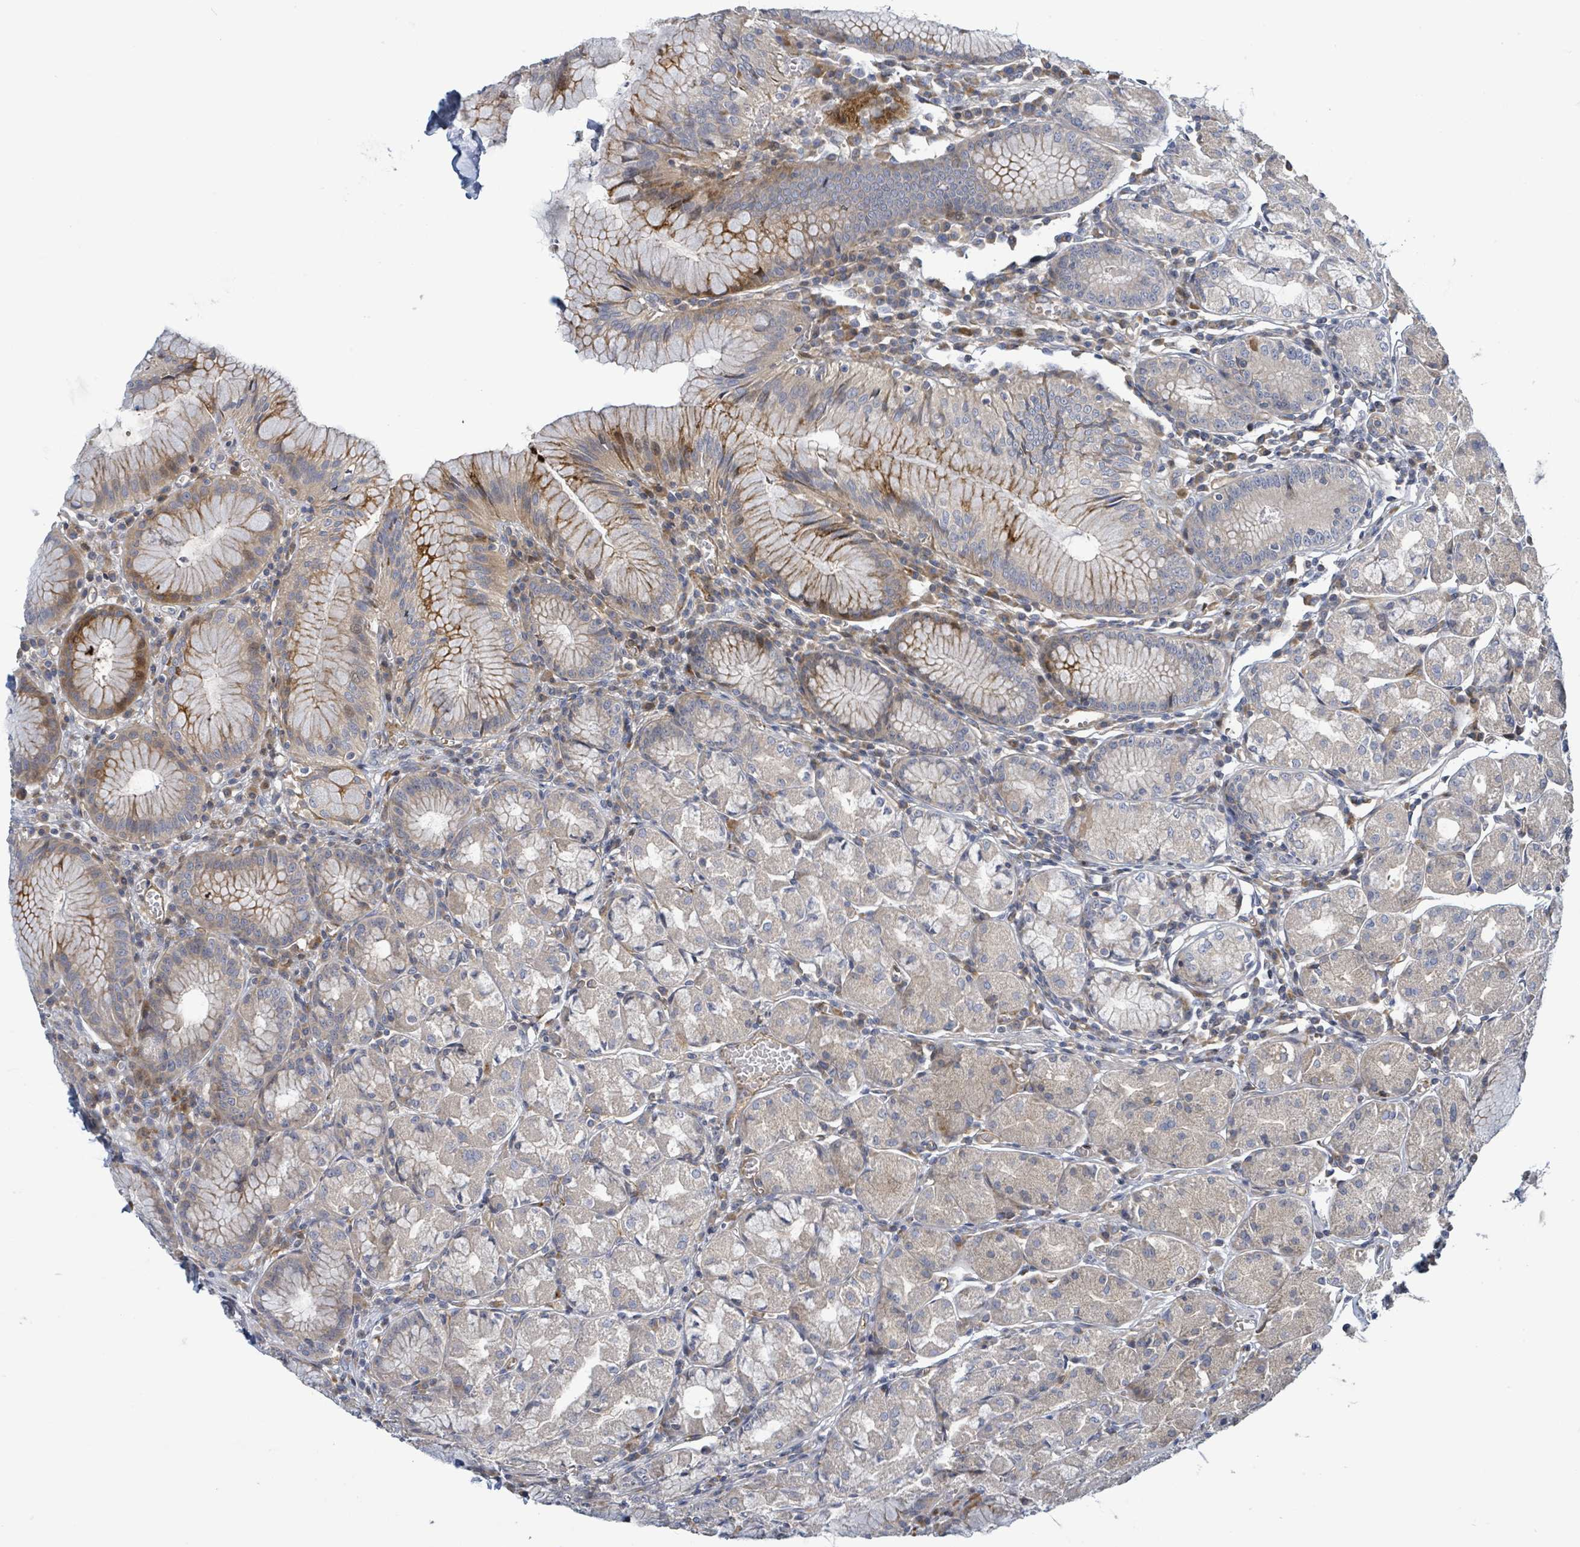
{"staining": {"intensity": "strong", "quantity": "25%-75%", "location": "cytoplasmic/membranous,nuclear"}, "tissue": "stomach", "cell_type": "Glandular cells", "image_type": "normal", "snomed": [{"axis": "morphology", "description": "Normal tissue, NOS"}, {"axis": "topography", "description": "Stomach"}], "caption": "Immunohistochemistry (IHC) (DAB) staining of benign human stomach displays strong cytoplasmic/membranous,nuclear protein expression in about 25%-75% of glandular cells. (DAB = brown stain, brightfield microscopy at high magnification).", "gene": "CFAP210", "patient": {"sex": "male", "age": 55}}